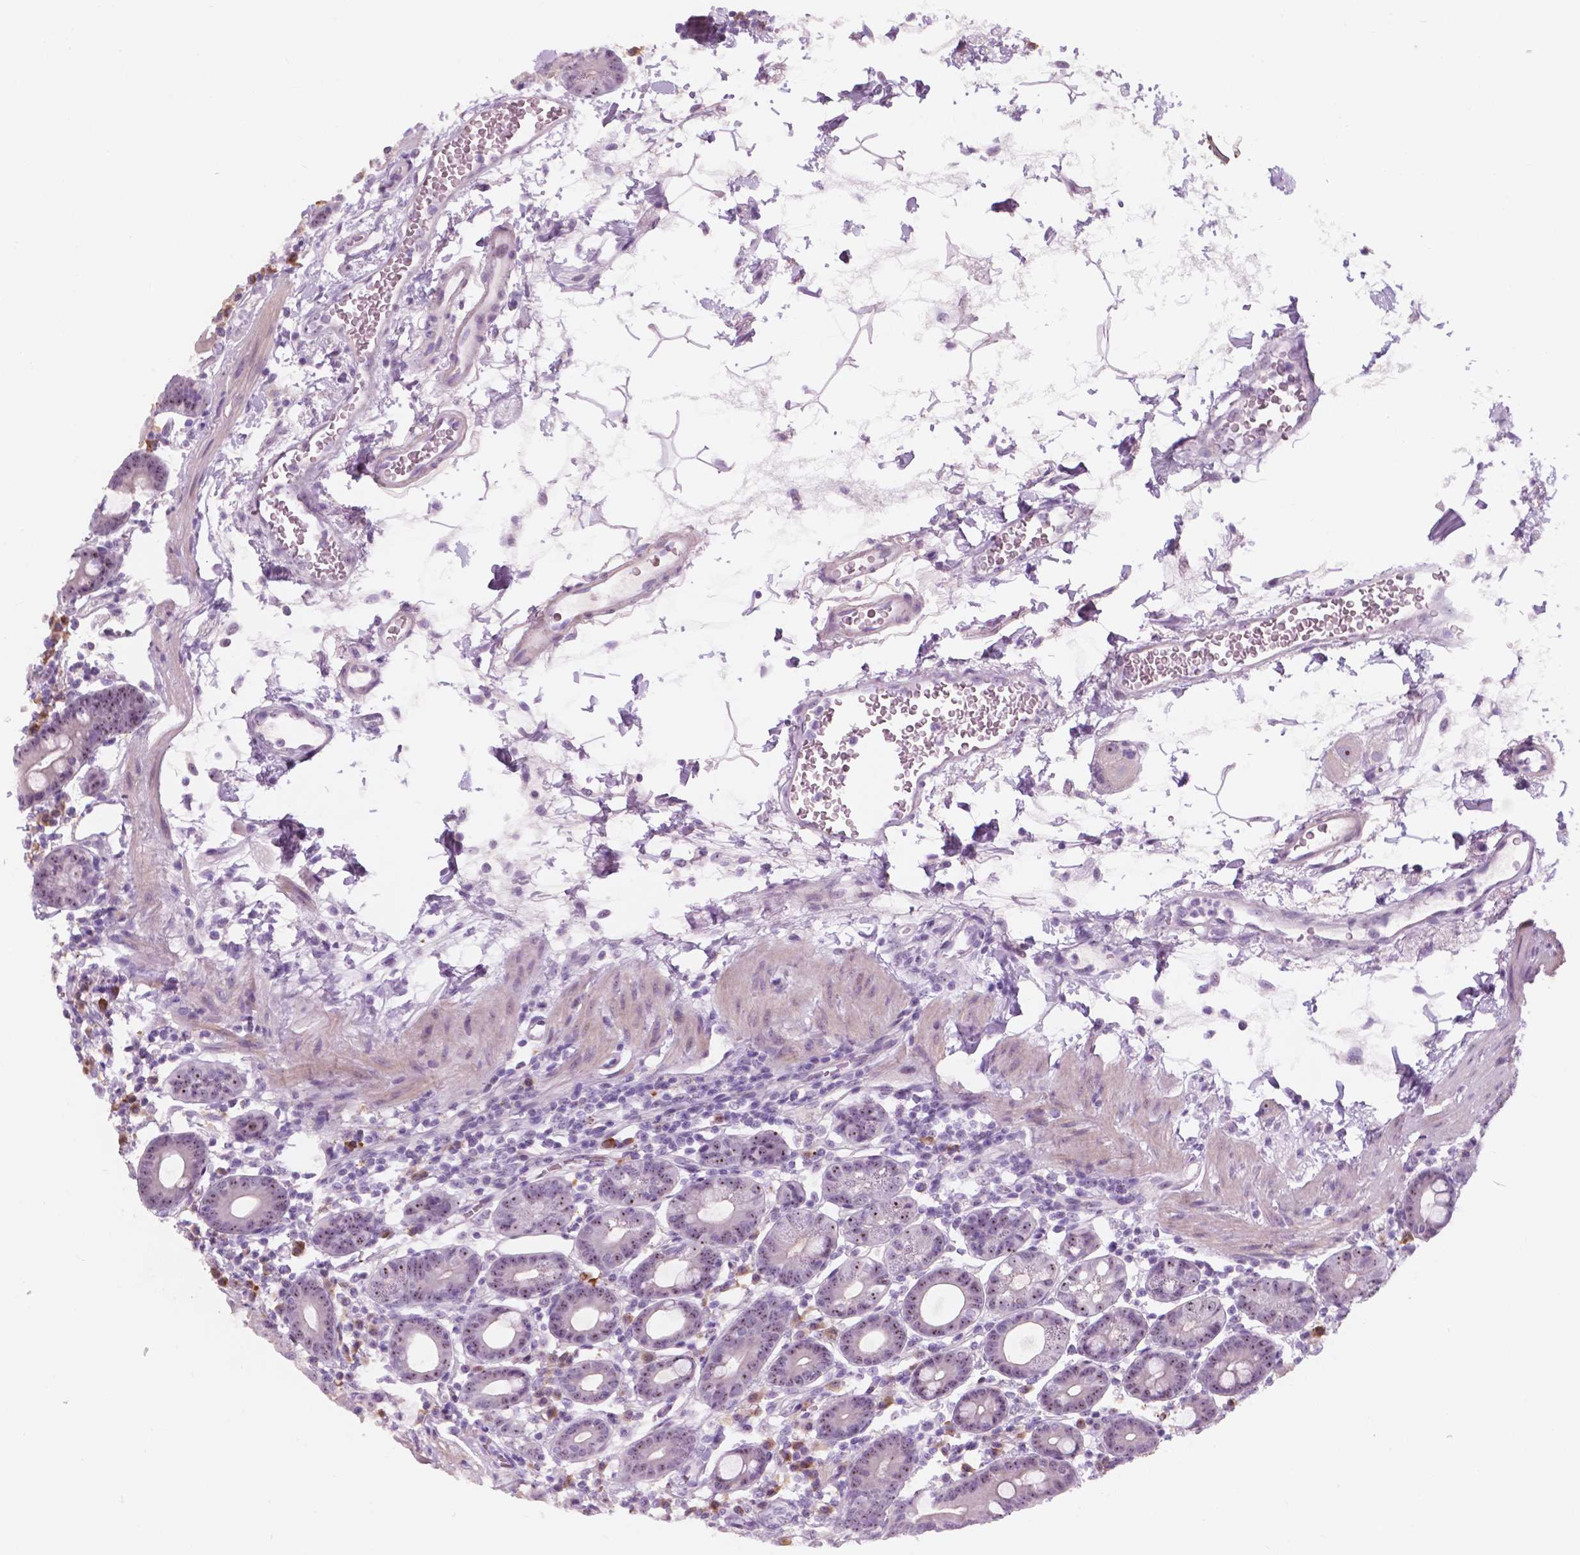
{"staining": {"intensity": "weak", "quantity": "<25%", "location": "nuclear"}, "tissue": "duodenum", "cell_type": "Glandular cells", "image_type": "normal", "snomed": [{"axis": "morphology", "description": "Normal tissue, NOS"}, {"axis": "topography", "description": "Pancreas"}, {"axis": "topography", "description": "Duodenum"}], "caption": "The histopathology image exhibits no significant staining in glandular cells of duodenum. Brightfield microscopy of IHC stained with DAB (brown) and hematoxylin (blue), captured at high magnification.", "gene": "ZNF853", "patient": {"sex": "male", "age": 59}}